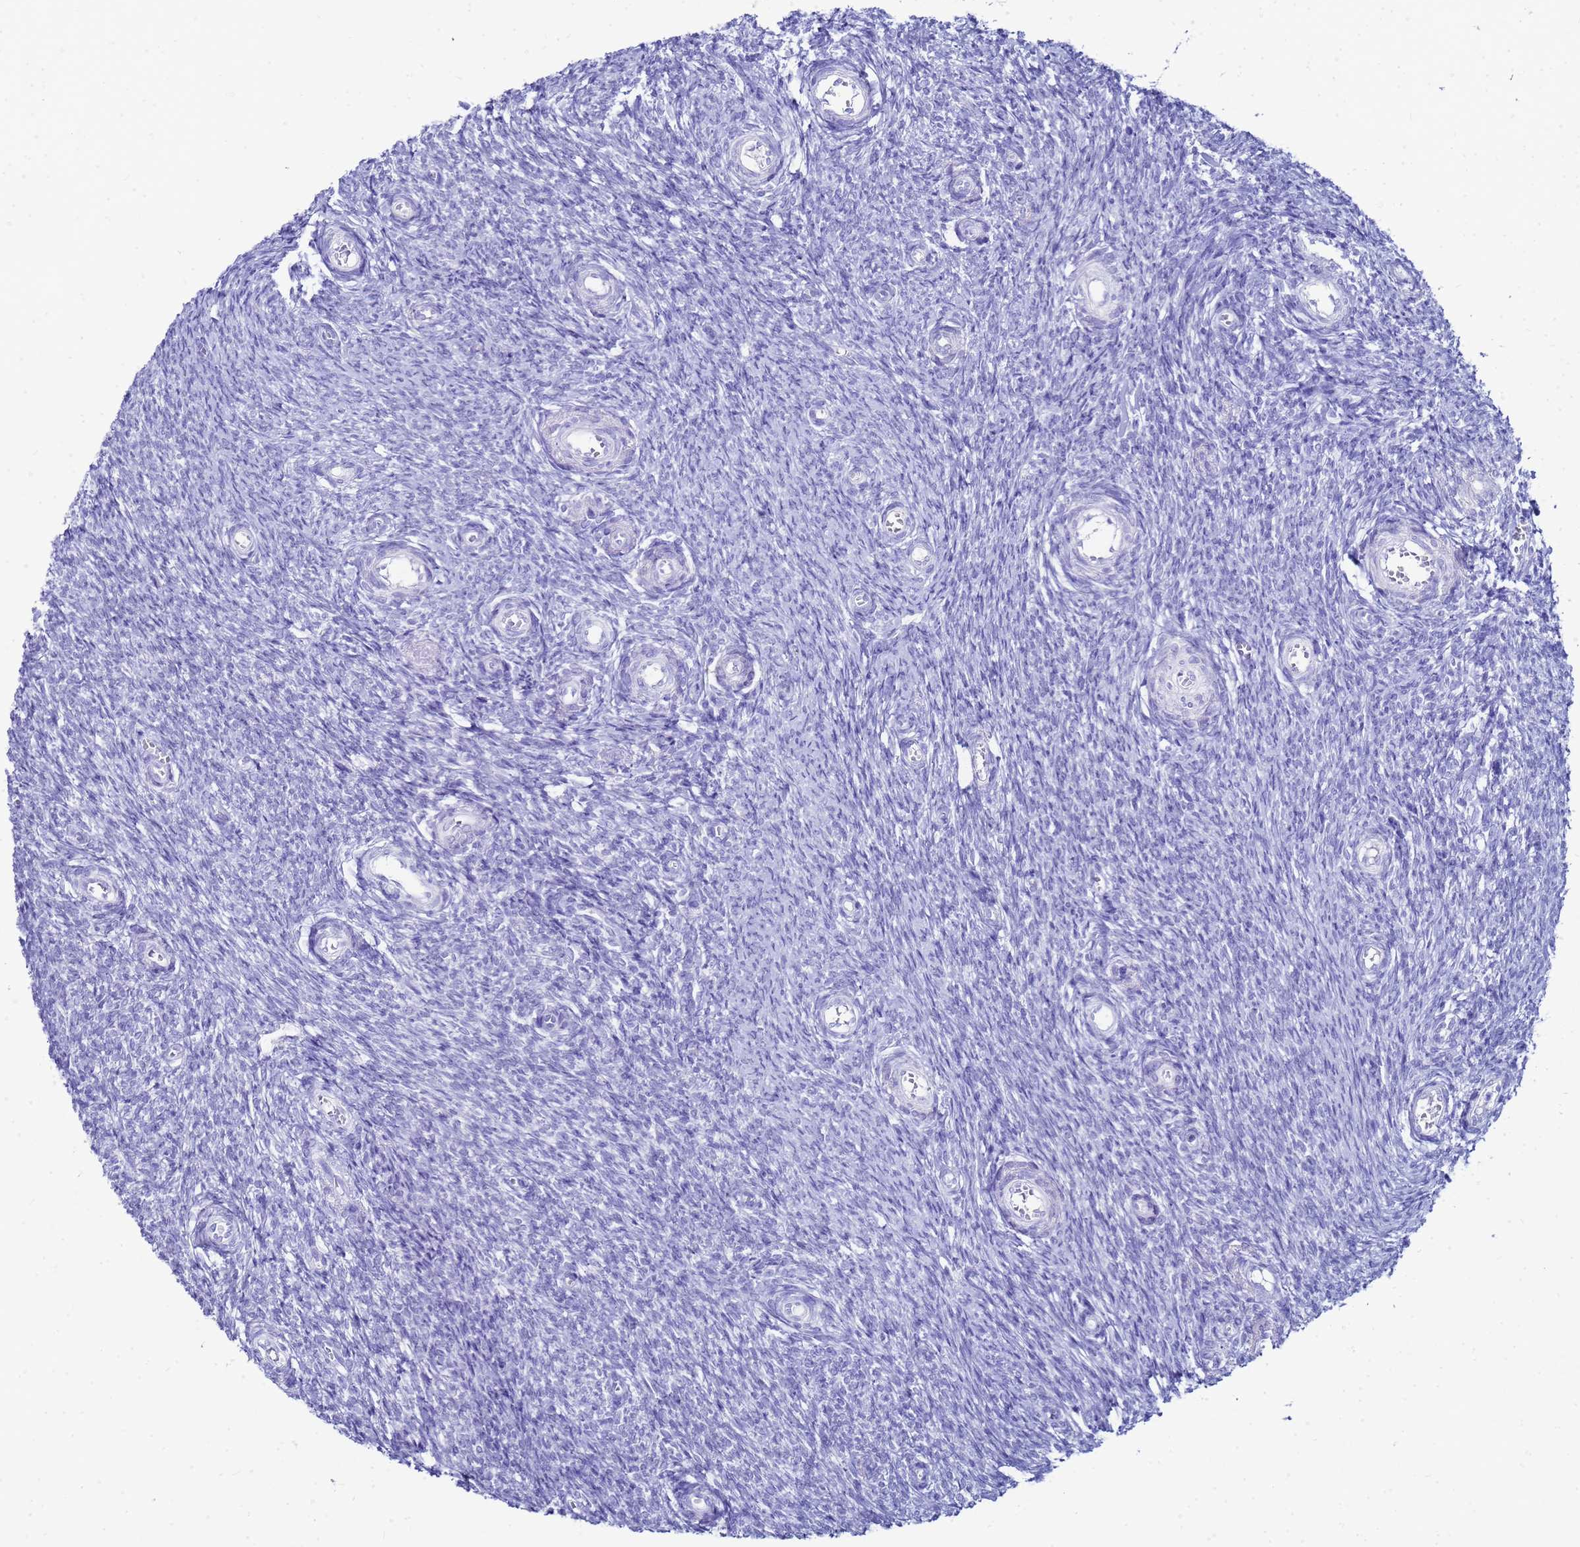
{"staining": {"intensity": "negative", "quantity": "none", "location": "none"}, "tissue": "ovary", "cell_type": "Ovarian stroma cells", "image_type": "normal", "snomed": [{"axis": "morphology", "description": "Normal tissue, NOS"}, {"axis": "topography", "description": "Ovary"}], "caption": "Benign ovary was stained to show a protein in brown. There is no significant expression in ovarian stroma cells. (DAB immunohistochemistry (IHC) visualized using brightfield microscopy, high magnification).", "gene": "CKB", "patient": {"sex": "female", "age": 44}}